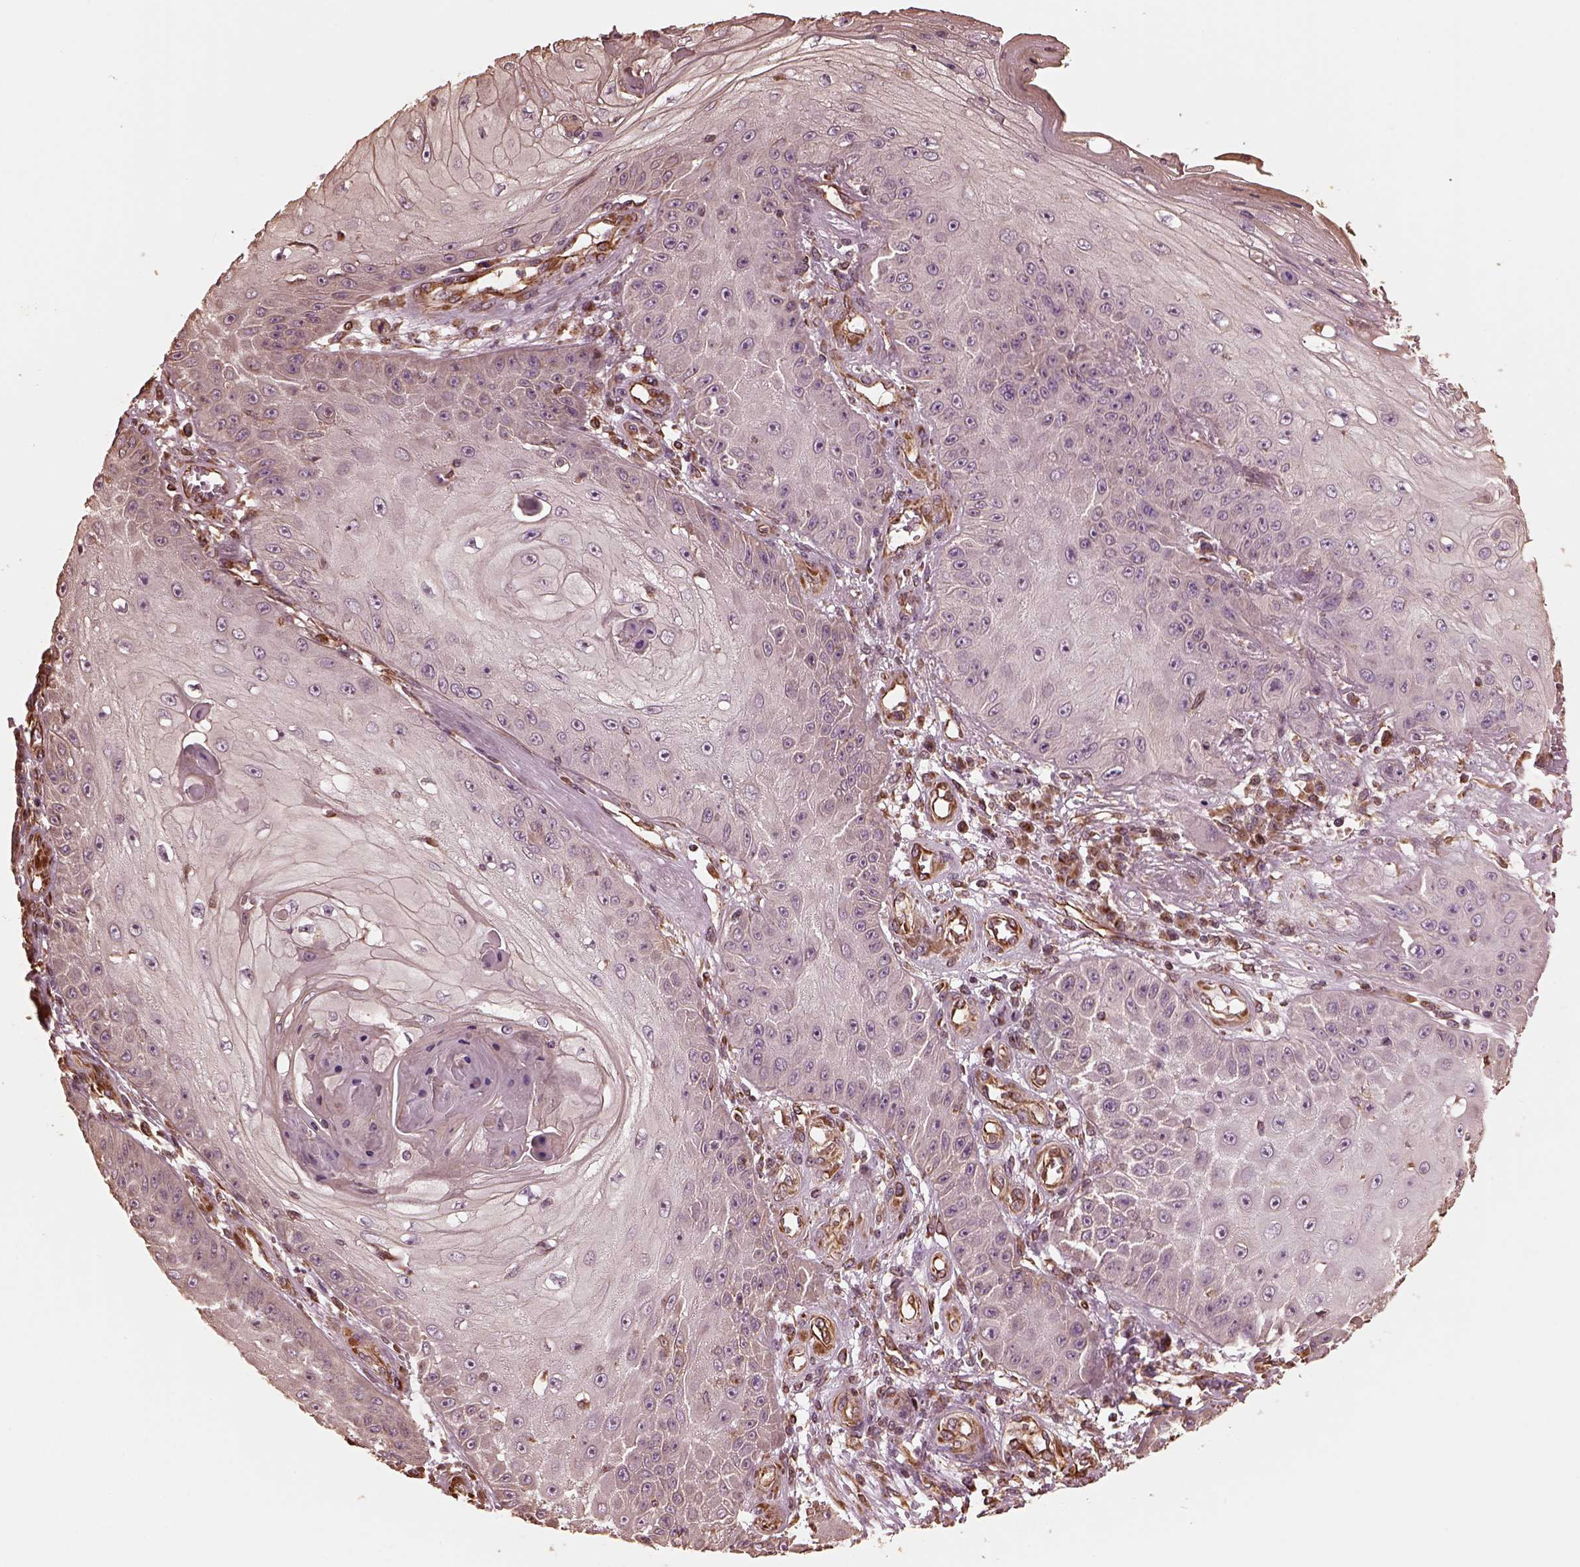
{"staining": {"intensity": "negative", "quantity": "none", "location": "none"}, "tissue": "skin cancer", "cell_type": "Tumor cells", "image_type": "cancer", "snomed": [{"axis": "morphology", "description": "Squamous cell carcinoma, NOS"}, {"axis": "topography", "description": "Skin"}], "caption": "High magnification brightfield microscopy of skin squamous cell carcinoma stained with DAB (3,3'-diaminobenzidine) (brown) and counterstained with hematoxylin (blue): tumor cells show no significant expression.", "gene": "GTPBP1", "patient": {"sex": "male", "age": 70}}